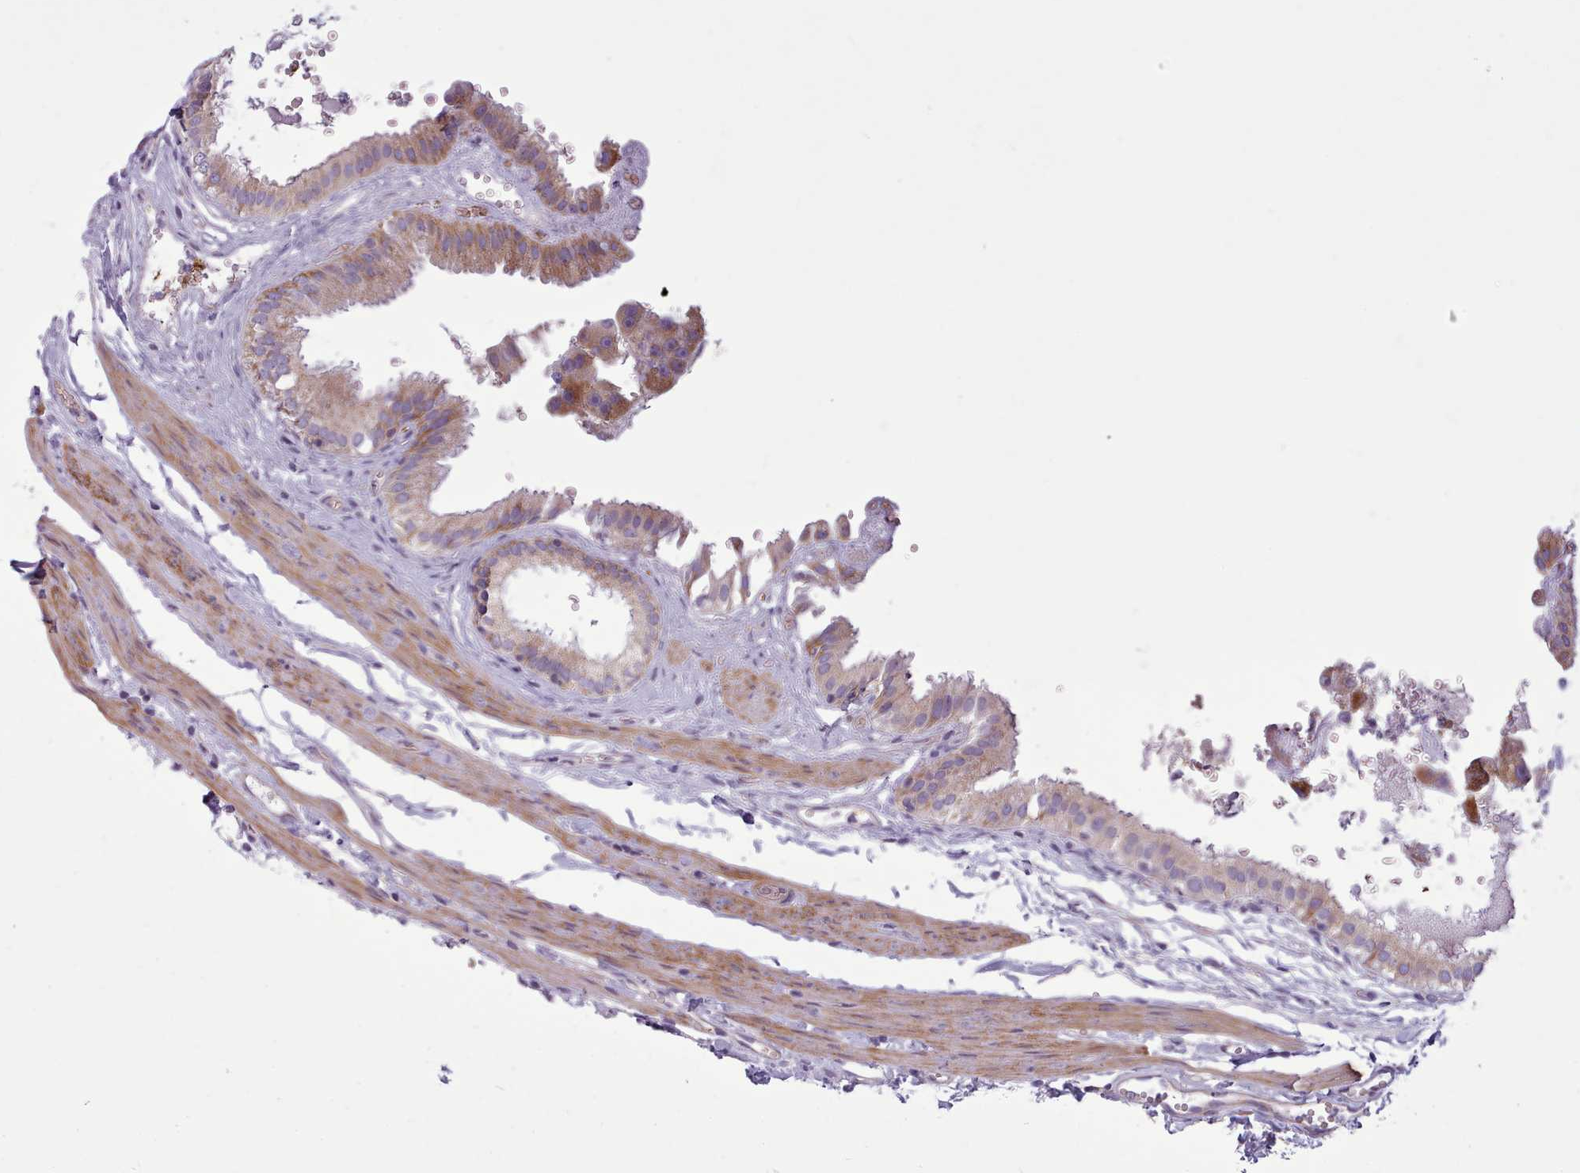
{"staining": {"intensity": "moderate", "quantity": ">75%", "location": "cytoplasmic/membranous"}, "tissue": "gallbladder", "cell_type": "Glandular cells", "image_type": "normal", "snomed": [{"axis": "morphology", "description": "Normal tissue, NOS"}, {"axis": "topography", "description": "Gallbladder"}], "caption": "This image exhibits IHC staining of unremarkable human gallbladder, with medium moderate cytoplasmic/membranous staining in approximately >75% of glandular cells.", "gene": "AVL9", "patient": {"sex": "female", "age": 61}}